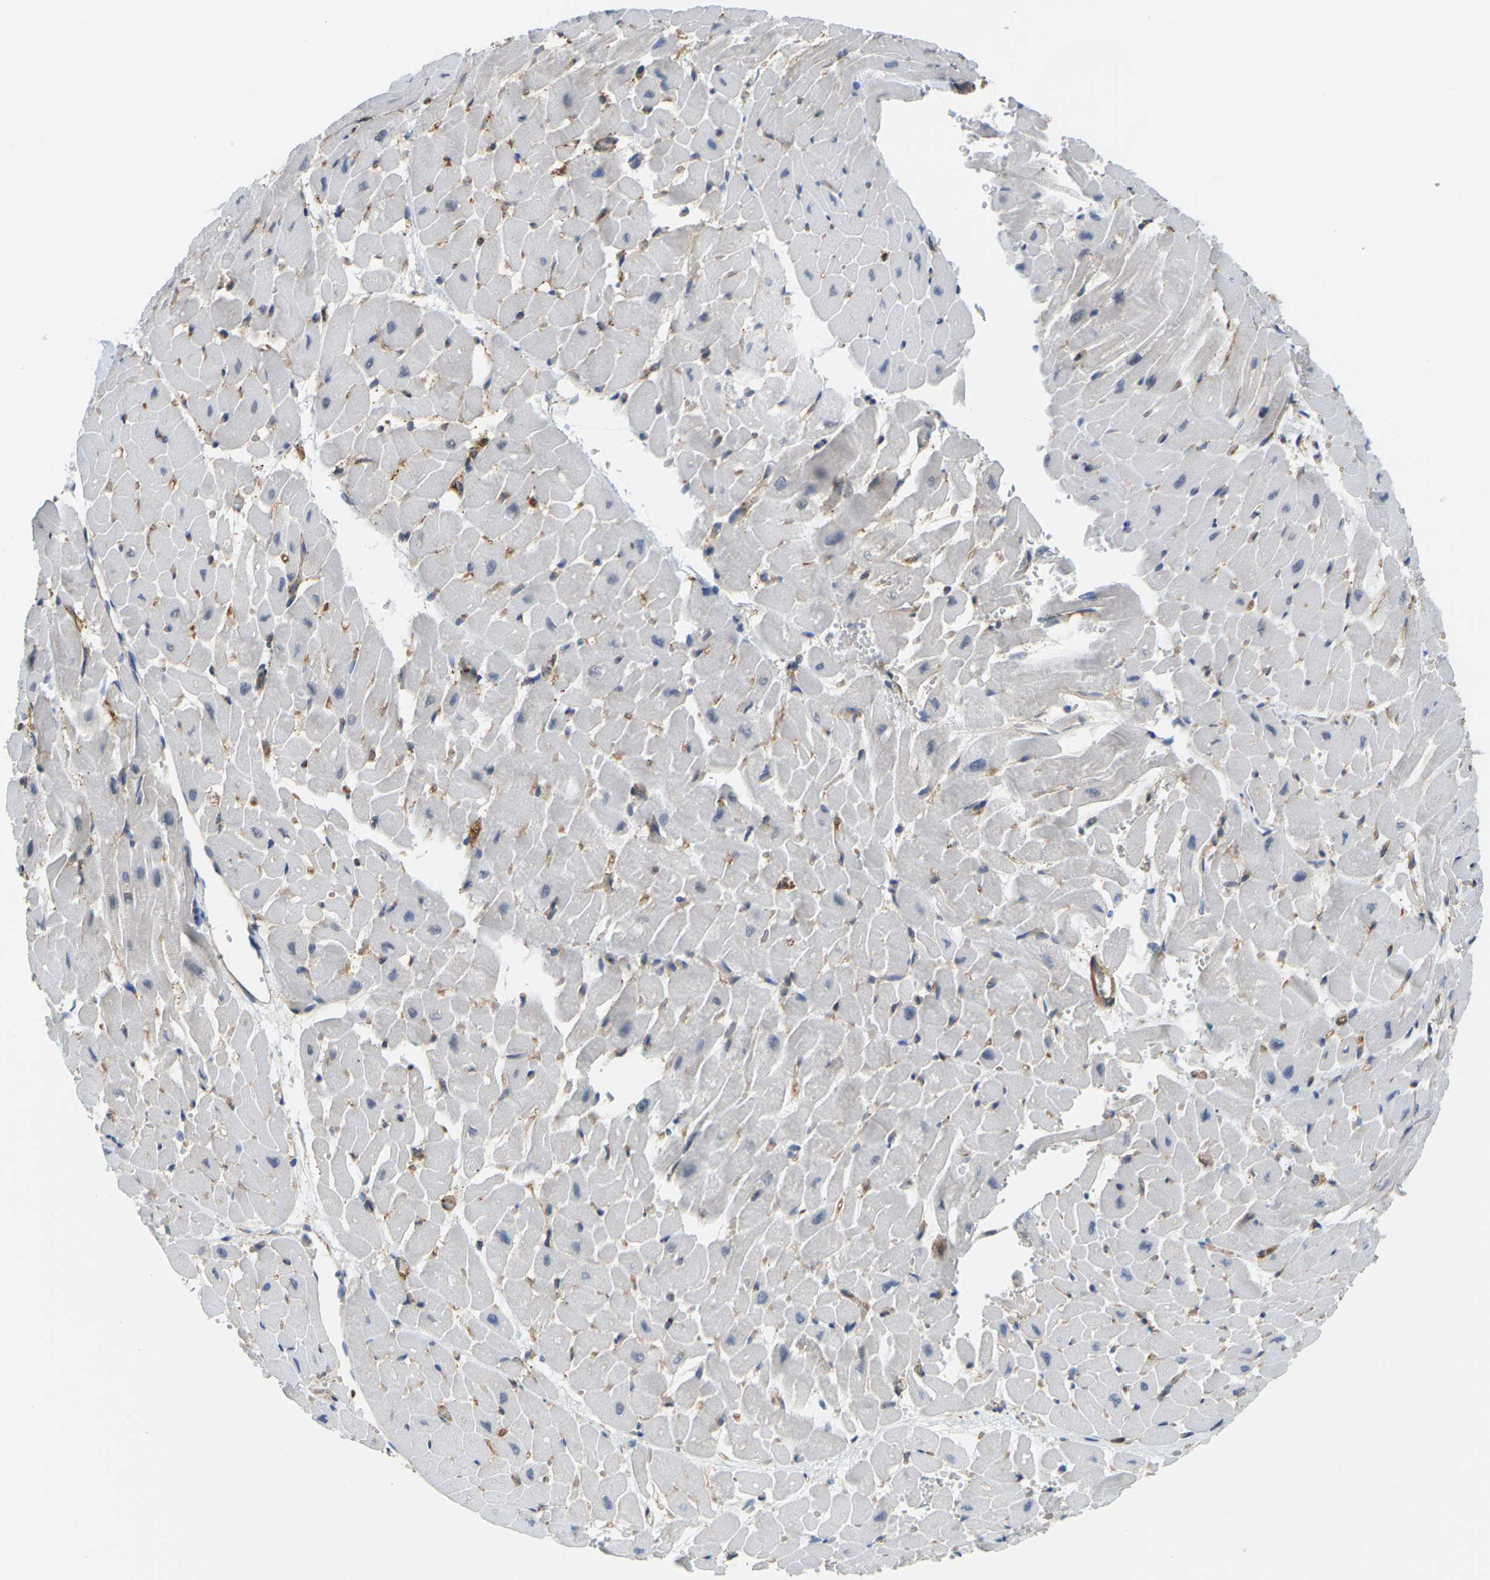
{"staining": {"intensity": "negative", "quantity": "none", "location": "none"}, "tissue": "heart muscle", "cell_type": "Cardiomyocytes", "image_type": "normal", "snomed": [{"axis": "morphology", "description": "Normal tissue, NOS"}, {"axis": "topography", "description": "Heart"}], "caption": "Immunohistochemistry micrograph of unremarkable heart muscle: heart muscle stained with DAB demonstrates no significant protein staining in cardiomyocytes. (DAB (3,3'-diaminobenzidine) immunohistochemistry (IHC), high magnification).", "gene": "IQGAP1", "patient": {"sex": "male", "age": 45}}